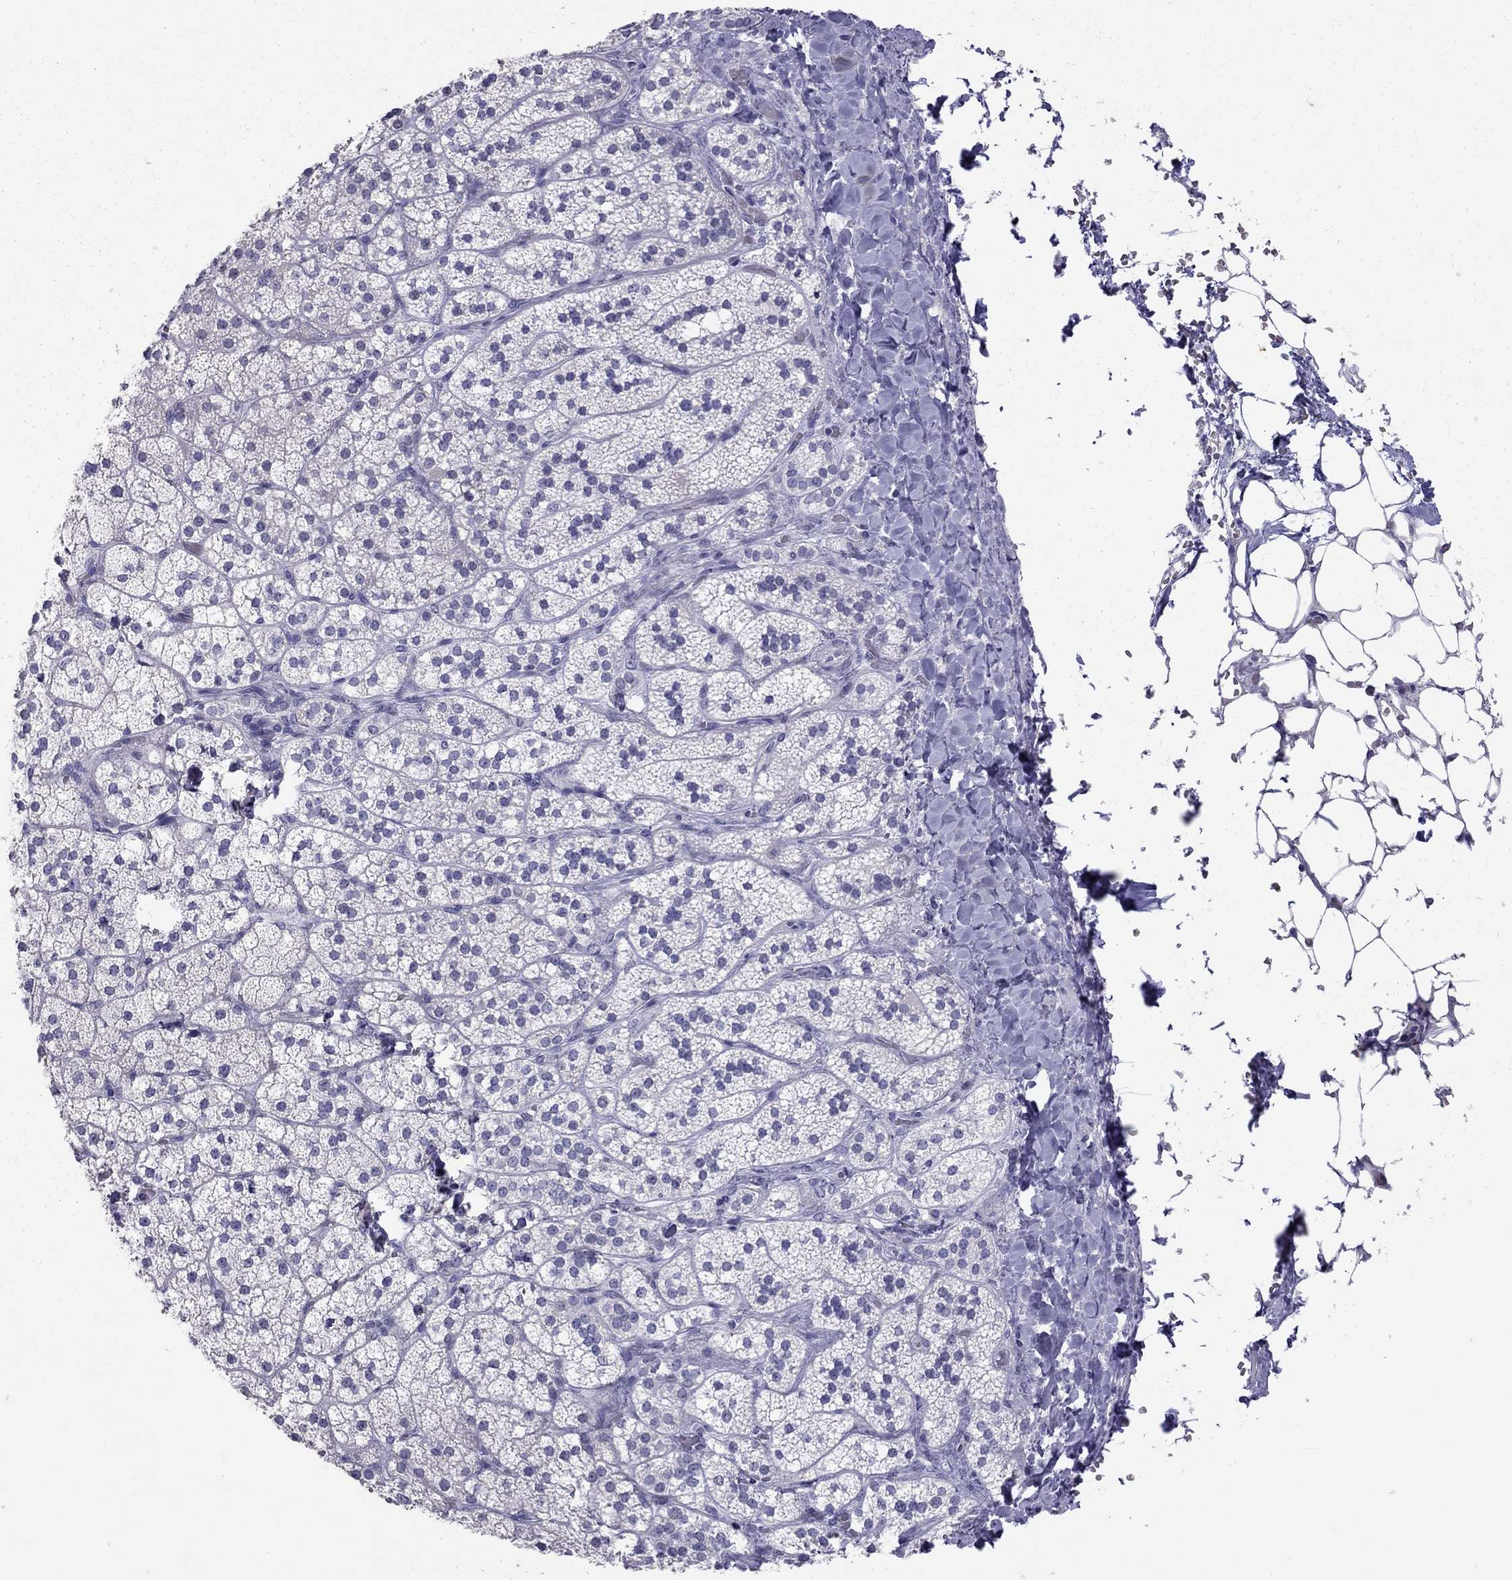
{"staining": {"intensity": "negative", "quantity": "none", "location": "none"}, "tissue": "adrenal gland", "cell_type": "Glandular cells", "image_type": "normal", "snomed": [{"axis": "morphology", "description": "Normal tissue, NOS"}, {"axis": "topography", "description": "Adrenal gland"}], "caption": "There is no significant positivity in glandular cells of adrenal gland.", "gene": "MUC16", "patient": {"sex": "male", "age": 53}}